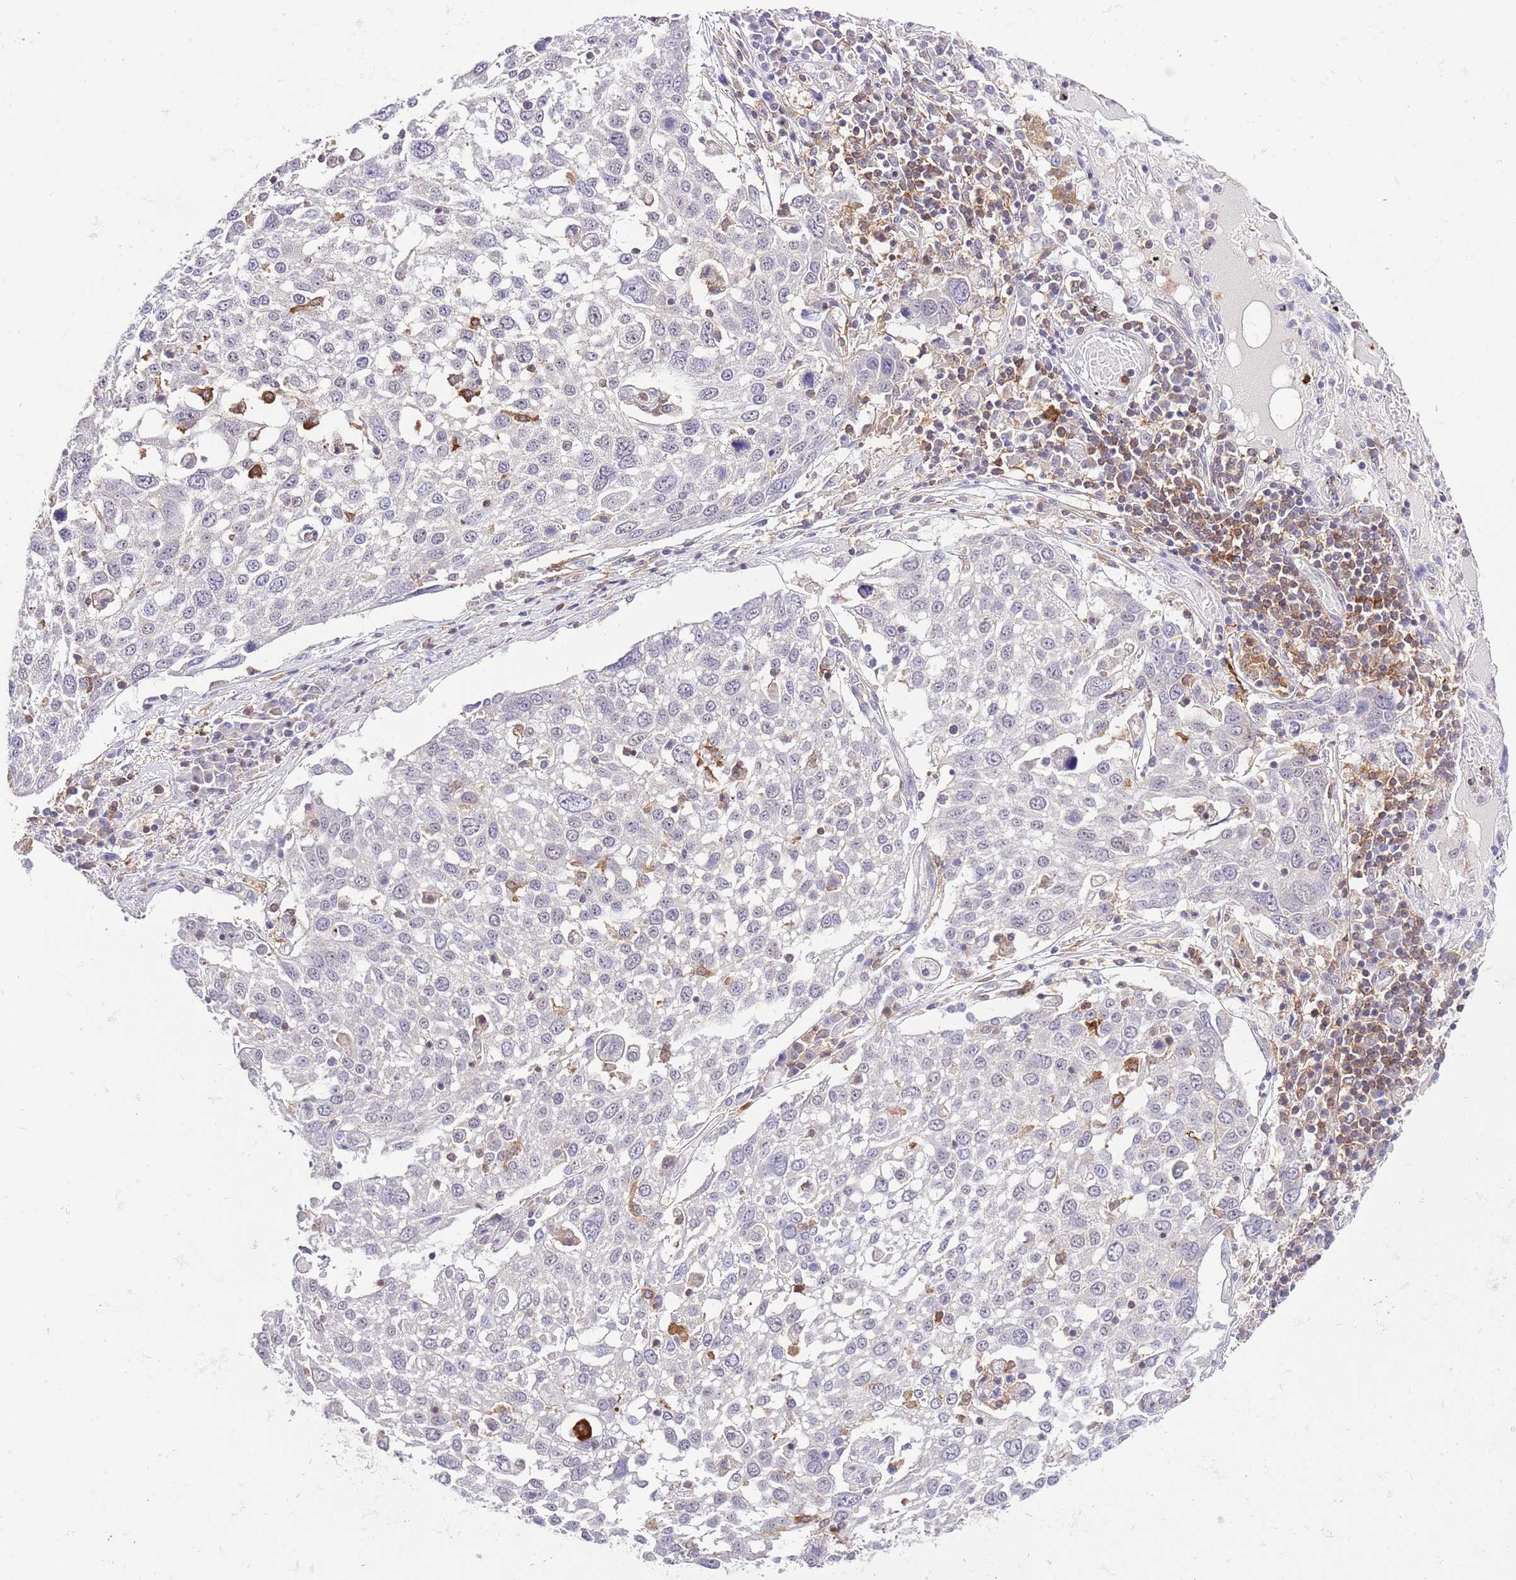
{"staining": {"intensity": "negative", "quantity": "none", "location": "none"}, "tissue": "lung cancer", "cell_type": "Tumor cells", "image_type": "cancer", "snomed": [{"axis": "morphology", "description": "Squamous cell carcinoma, NOS"}, {"axis": "topography", "description": "Lung"}], "caption": "Human squamous cell carcinoma (lung) stained for a protein using immunohistochemistry displays no expression in tumor cells.", "gene": "EFHD1", "patient": {"sex": "male", "age": 65}}